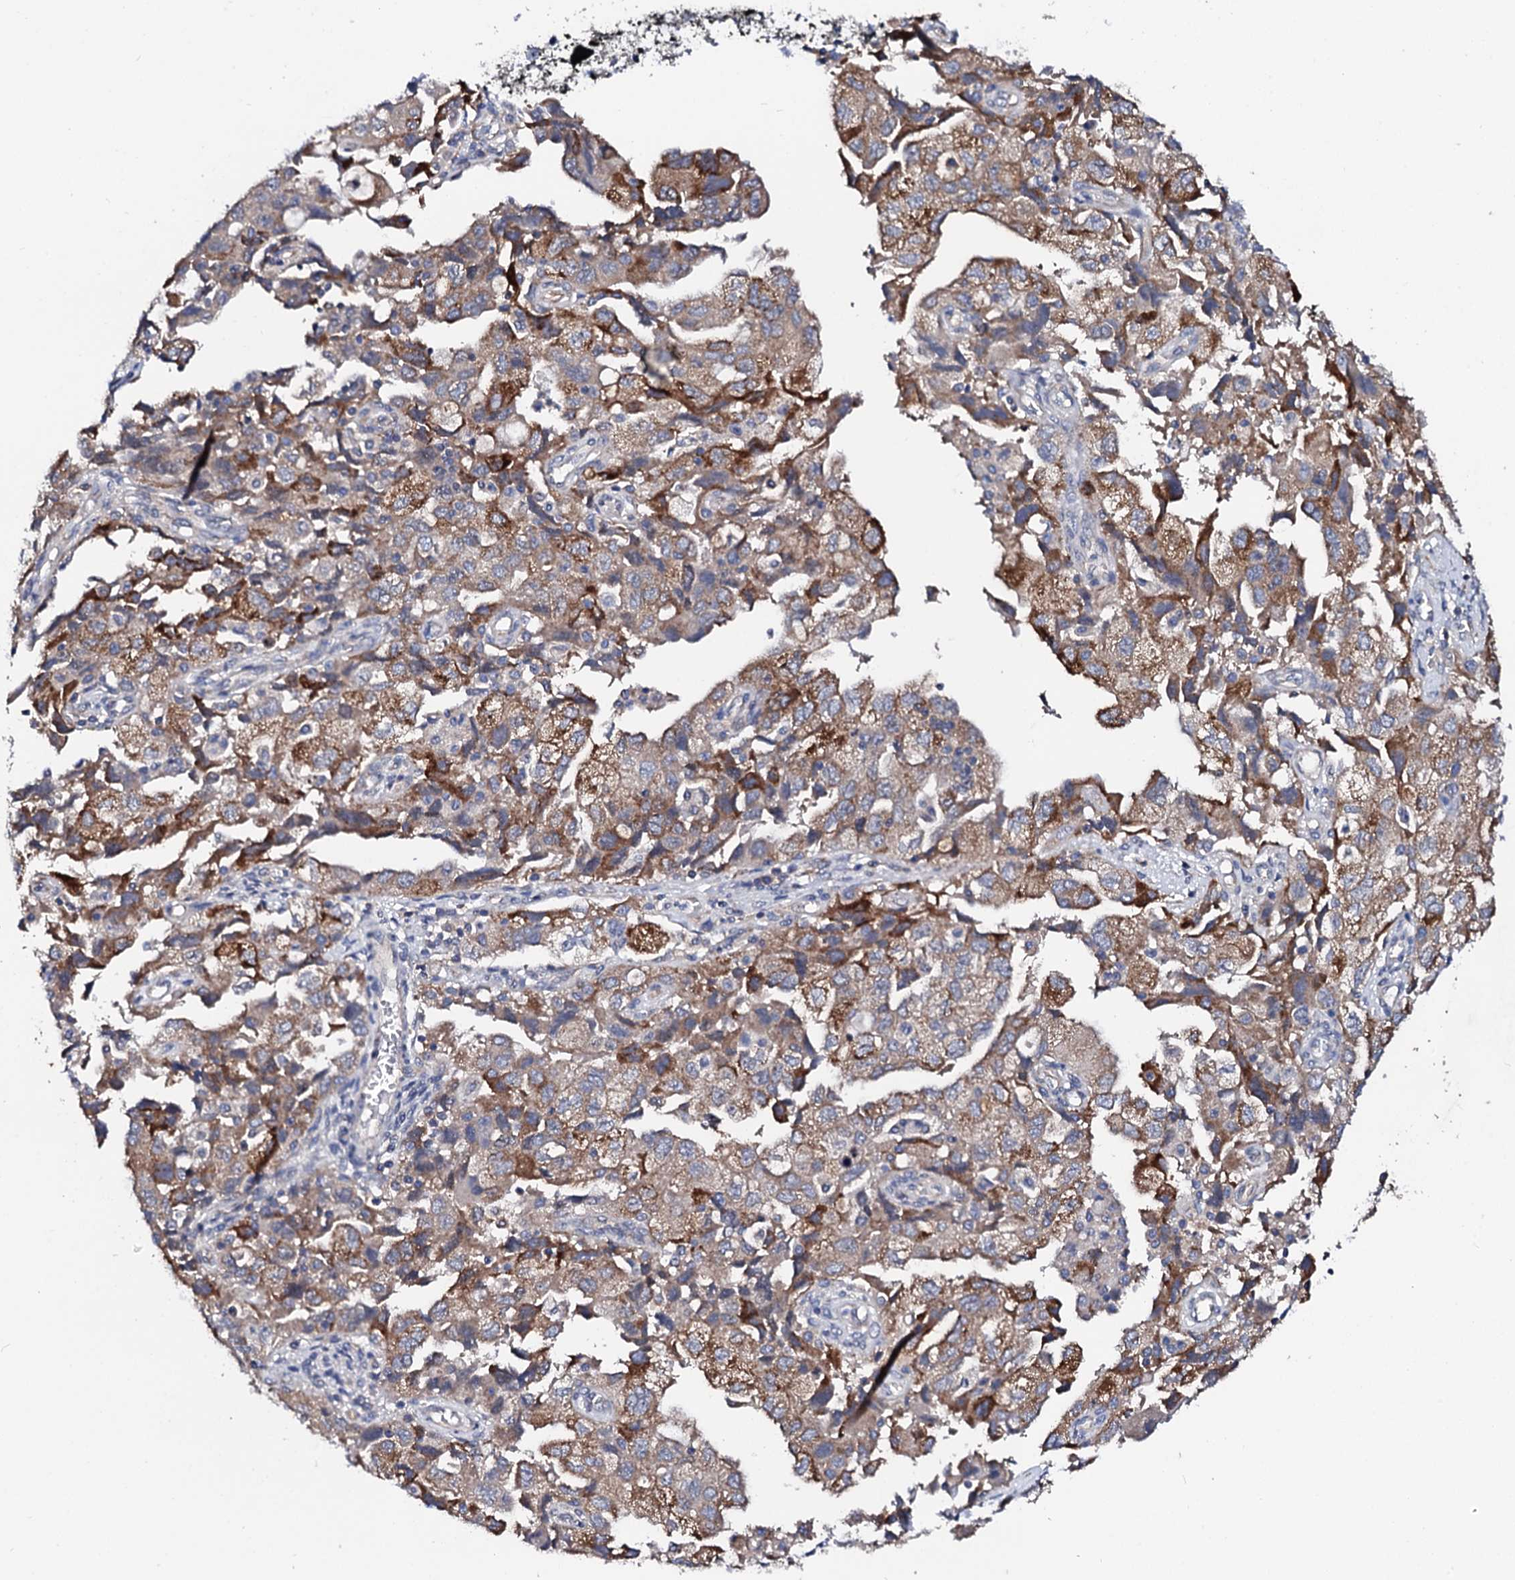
{"staining": {"intensity": "moderate", "quantity": ">75%", "location": "cytoplasmic/membranous"}, "tissue": "ovarian cancer", "cell_type": "Tumor cells", "image_type": "cancer", "snomed": [{"axis": "morphology", "description": "Carcinoma, NOS"}, {"axis": "morphology", "description": "Cystadenocarcinoma, serous, NOS"}, {"axis": "topography", "description": "Ovary"}], "caption": "Immunohistochemical staining of human ovarian cancer (carcinoma) displays medium levels of moderate cytoplasmic/membranous protein staining in approximately >75% of tumor cells.", "gene": "NUP58", "patient": {"sex": "female", "age": 69}}